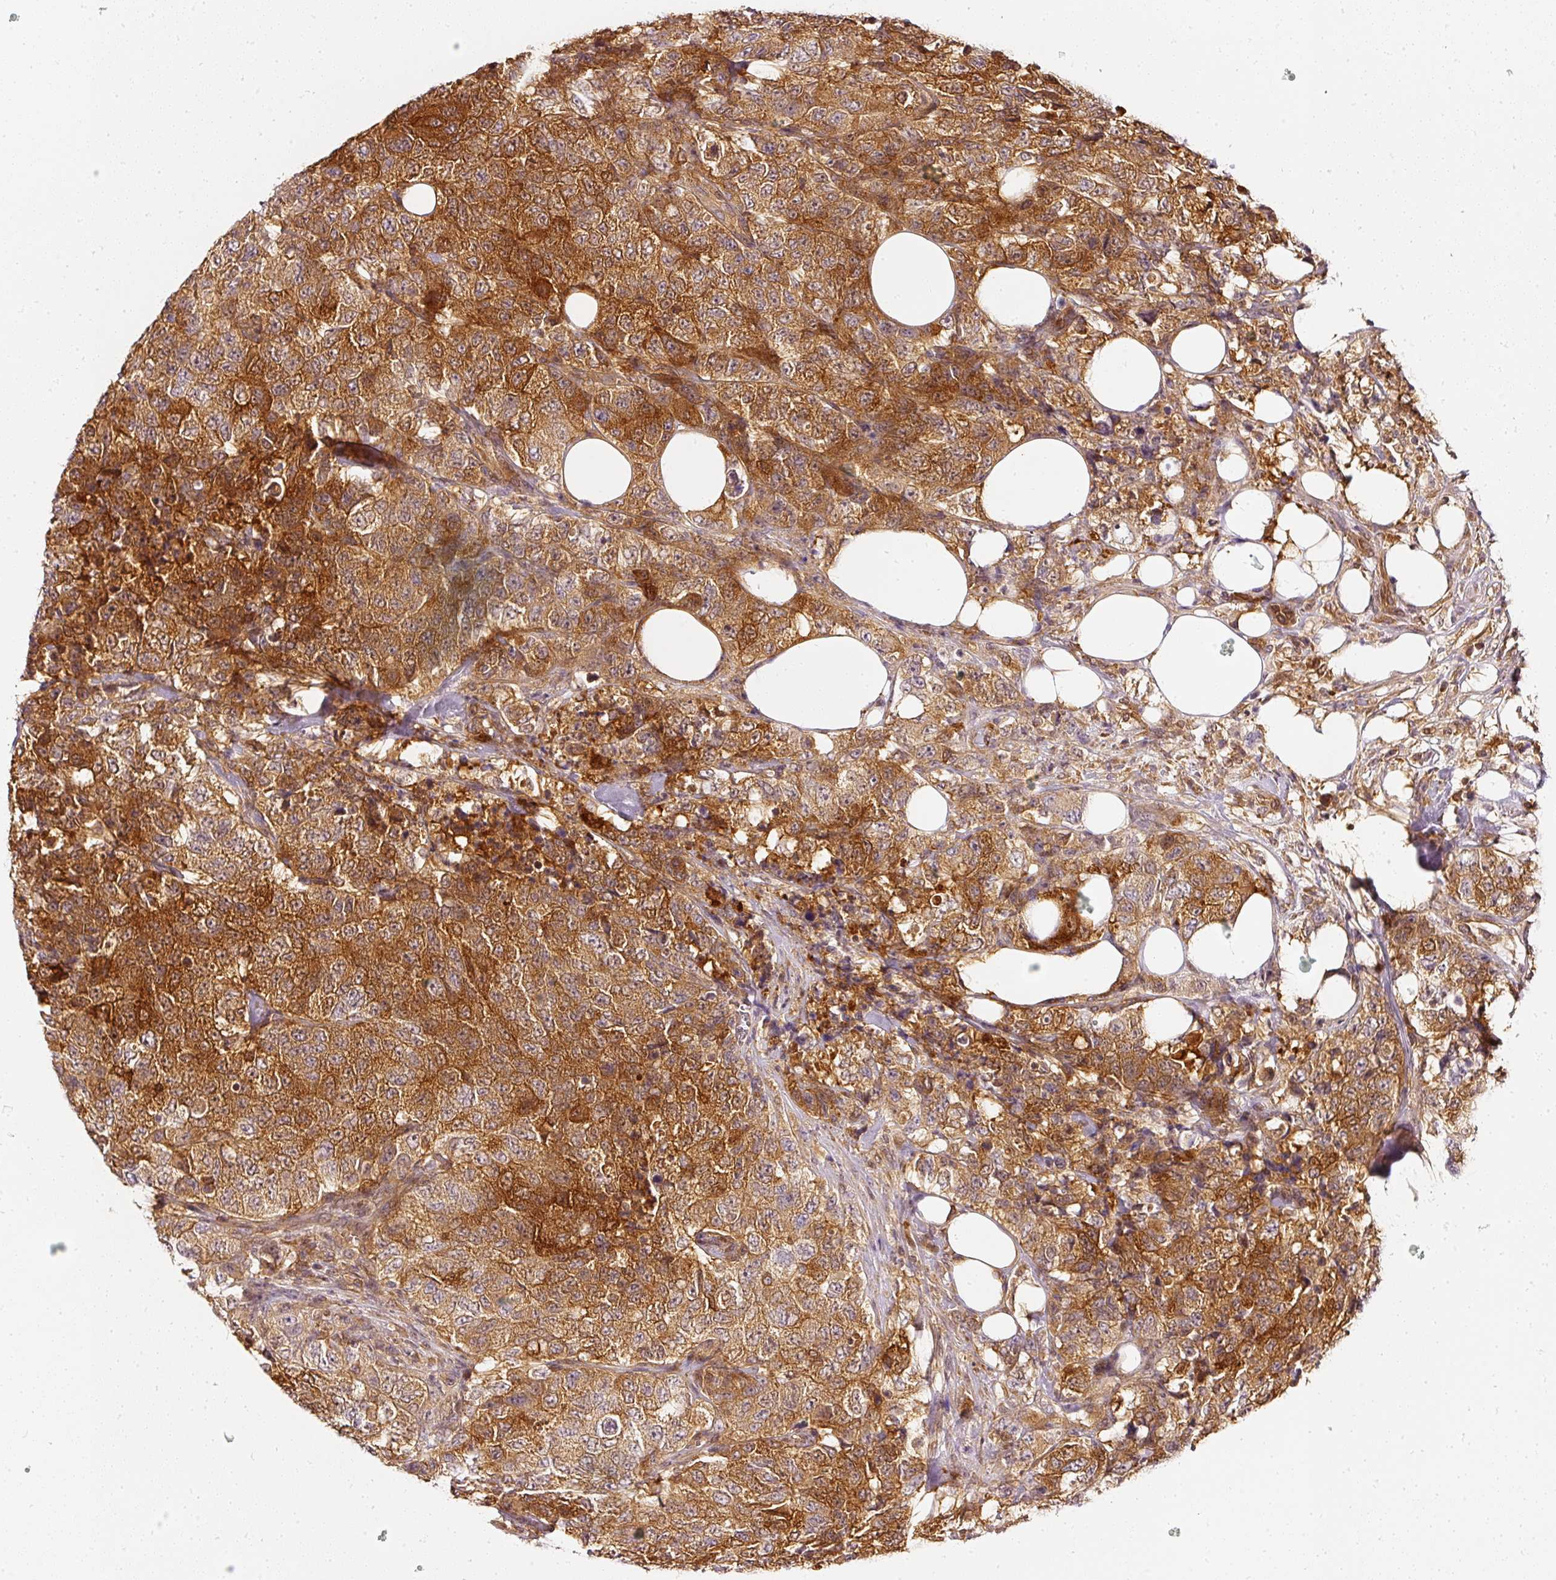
{"staining": {"intensity": "strong", "quantity": ">75%", "location": "cytoplasmic/membranous"}, "tissue": "urothelial cancer", "cell_type": "Tumor cells", "image_type": "cancer", "snomed": [{"axis": "morphology", "description": "Urothelial carcinoma, High grade"}, {"axis": "topography", "description": "Urinary bladder"}], "caption": "Strong cytoplasmic/membranous positivity for a protein is identified in approximately >75% of tumor cells of urothelial cancer using immunohistochemistry (IHC).", "gene": "ASMTL", "patient": {"sex": "female", "age": 78}}